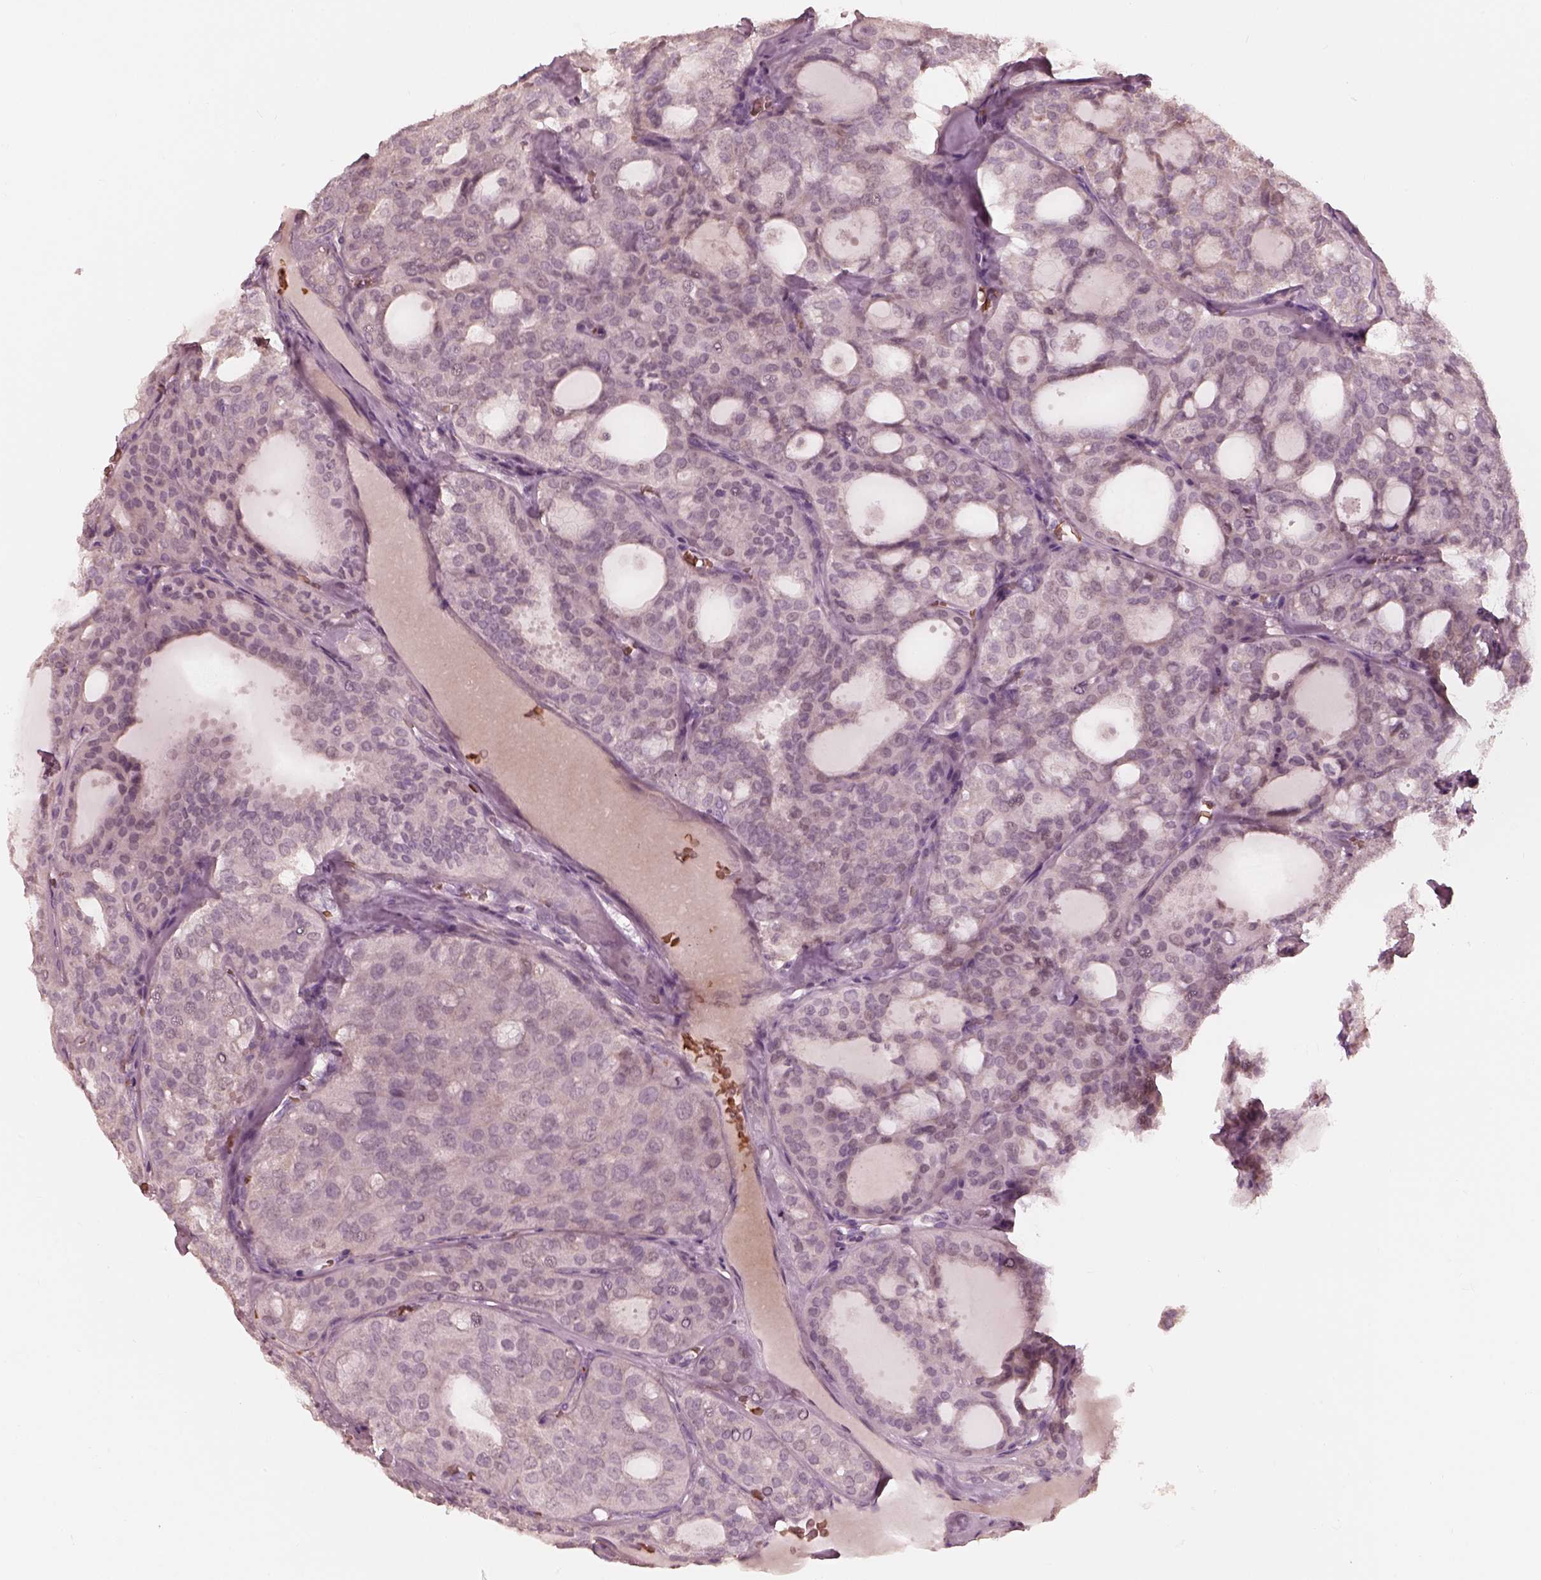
{"staining": {"intensity": "negative", "quantity": "none", "location": "none"}, "tissue": "thyroid cancer", "cell_type": "Tumor cells", "image_type": "cancer", "snomed": [{"axis": "morphology", "description": "Follicular adenoma carcinoma, NOS"}, {"axis": "topography", "description": "Thyroid gland"}], "caption": "A photomicrograph of thyroid cancer (follicular adenoma carcinoma) stained for a protein displays no brown staining in tumor cells. (DAB (3,3'-diaminobenzidine) immunohistochemistry with hematoxylin counter stain).", "gene": "ANKLE1", "patient": {"sex": "male", "age": 75}}